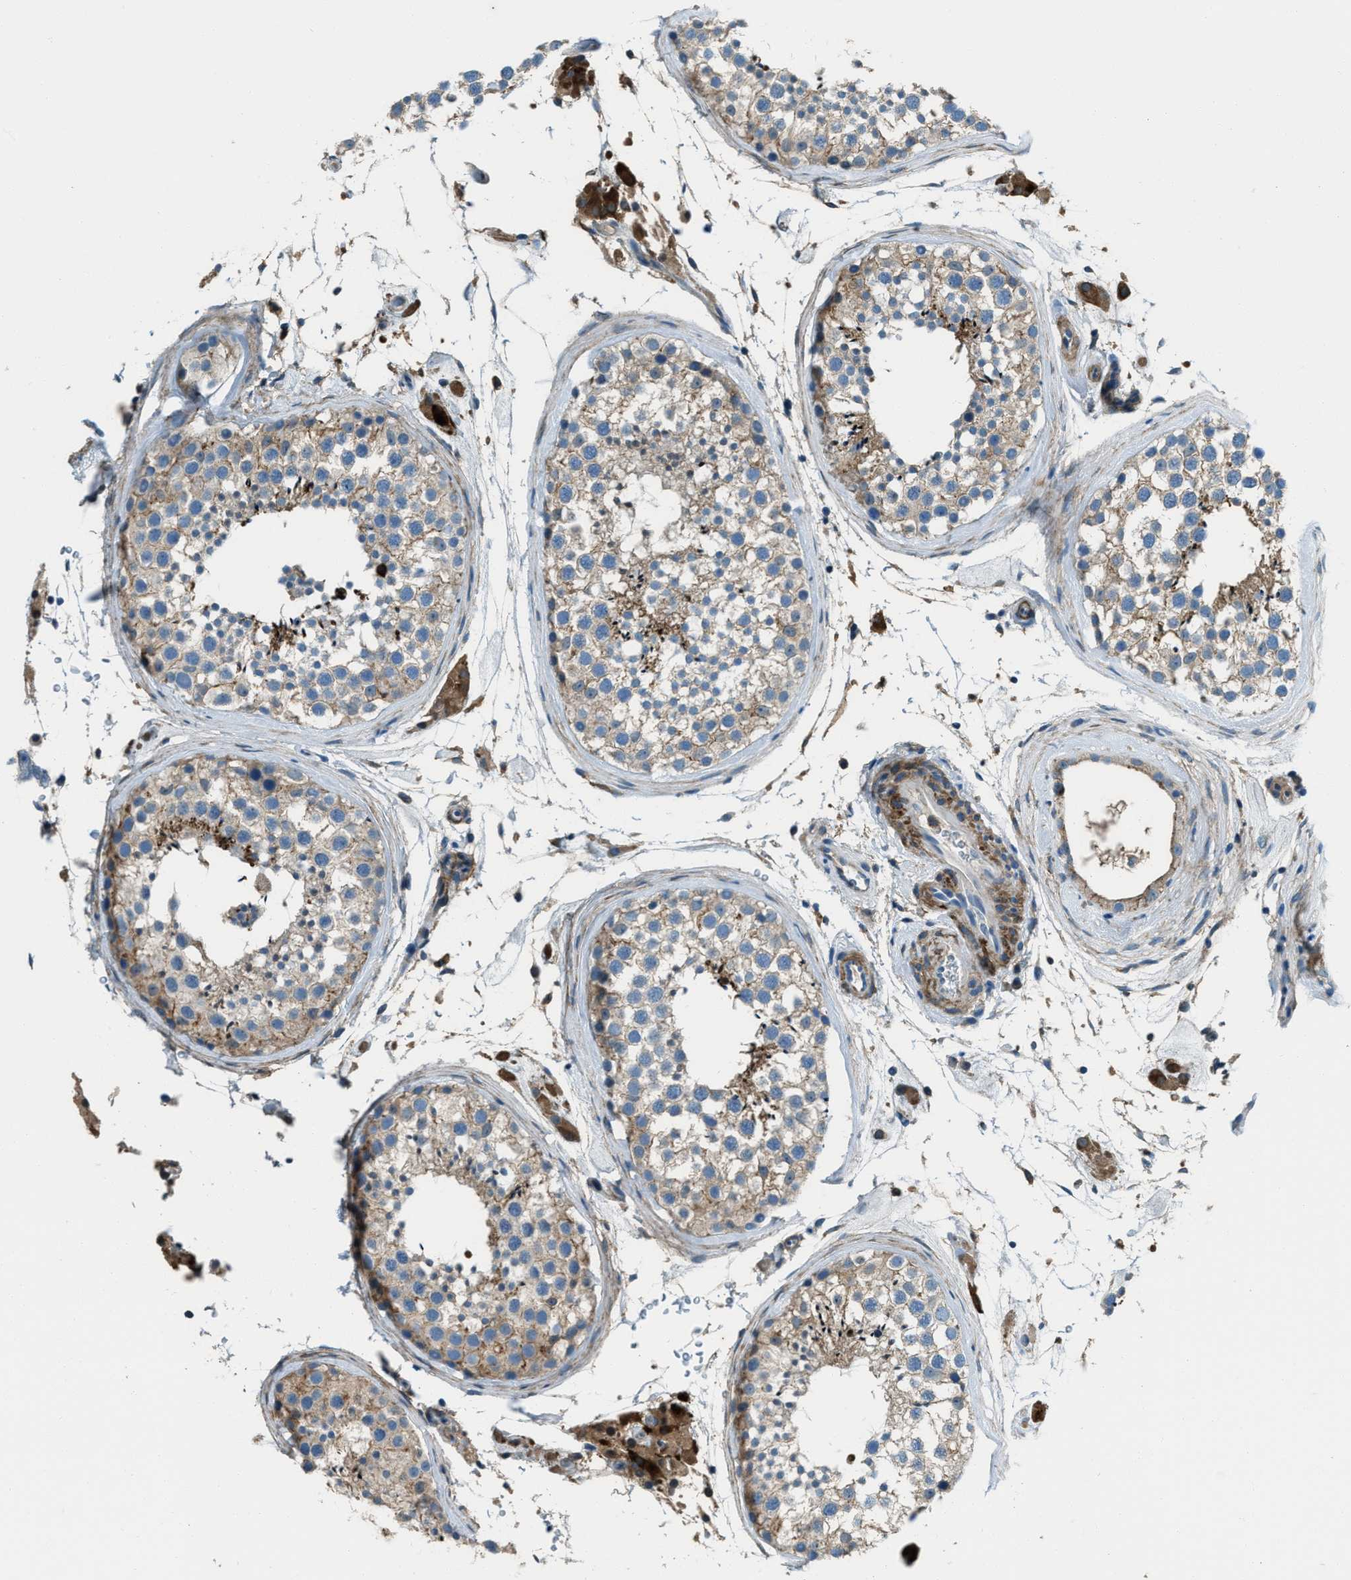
{"staining": {"intensity": "weak", "quantity": "25%-75%", "location": "cytoplasmic/membranous"}, "tissue": "testis", "cell_type": "Cells in seminiferous ducts", "image_type": "normal", "snomed": [{"axis": "morphology", "description": "Normal tissue, NOS"}, {"axis": "topography", "description": "Testis"}], "caption": "Cells in seminiferous ducts show low levels of weak cytoplasmic/membranous positivity in approximately 25%-75% of cells in benign testis.", "gene": "SVIL", "patient": {"sex": "male", "age": 46}}